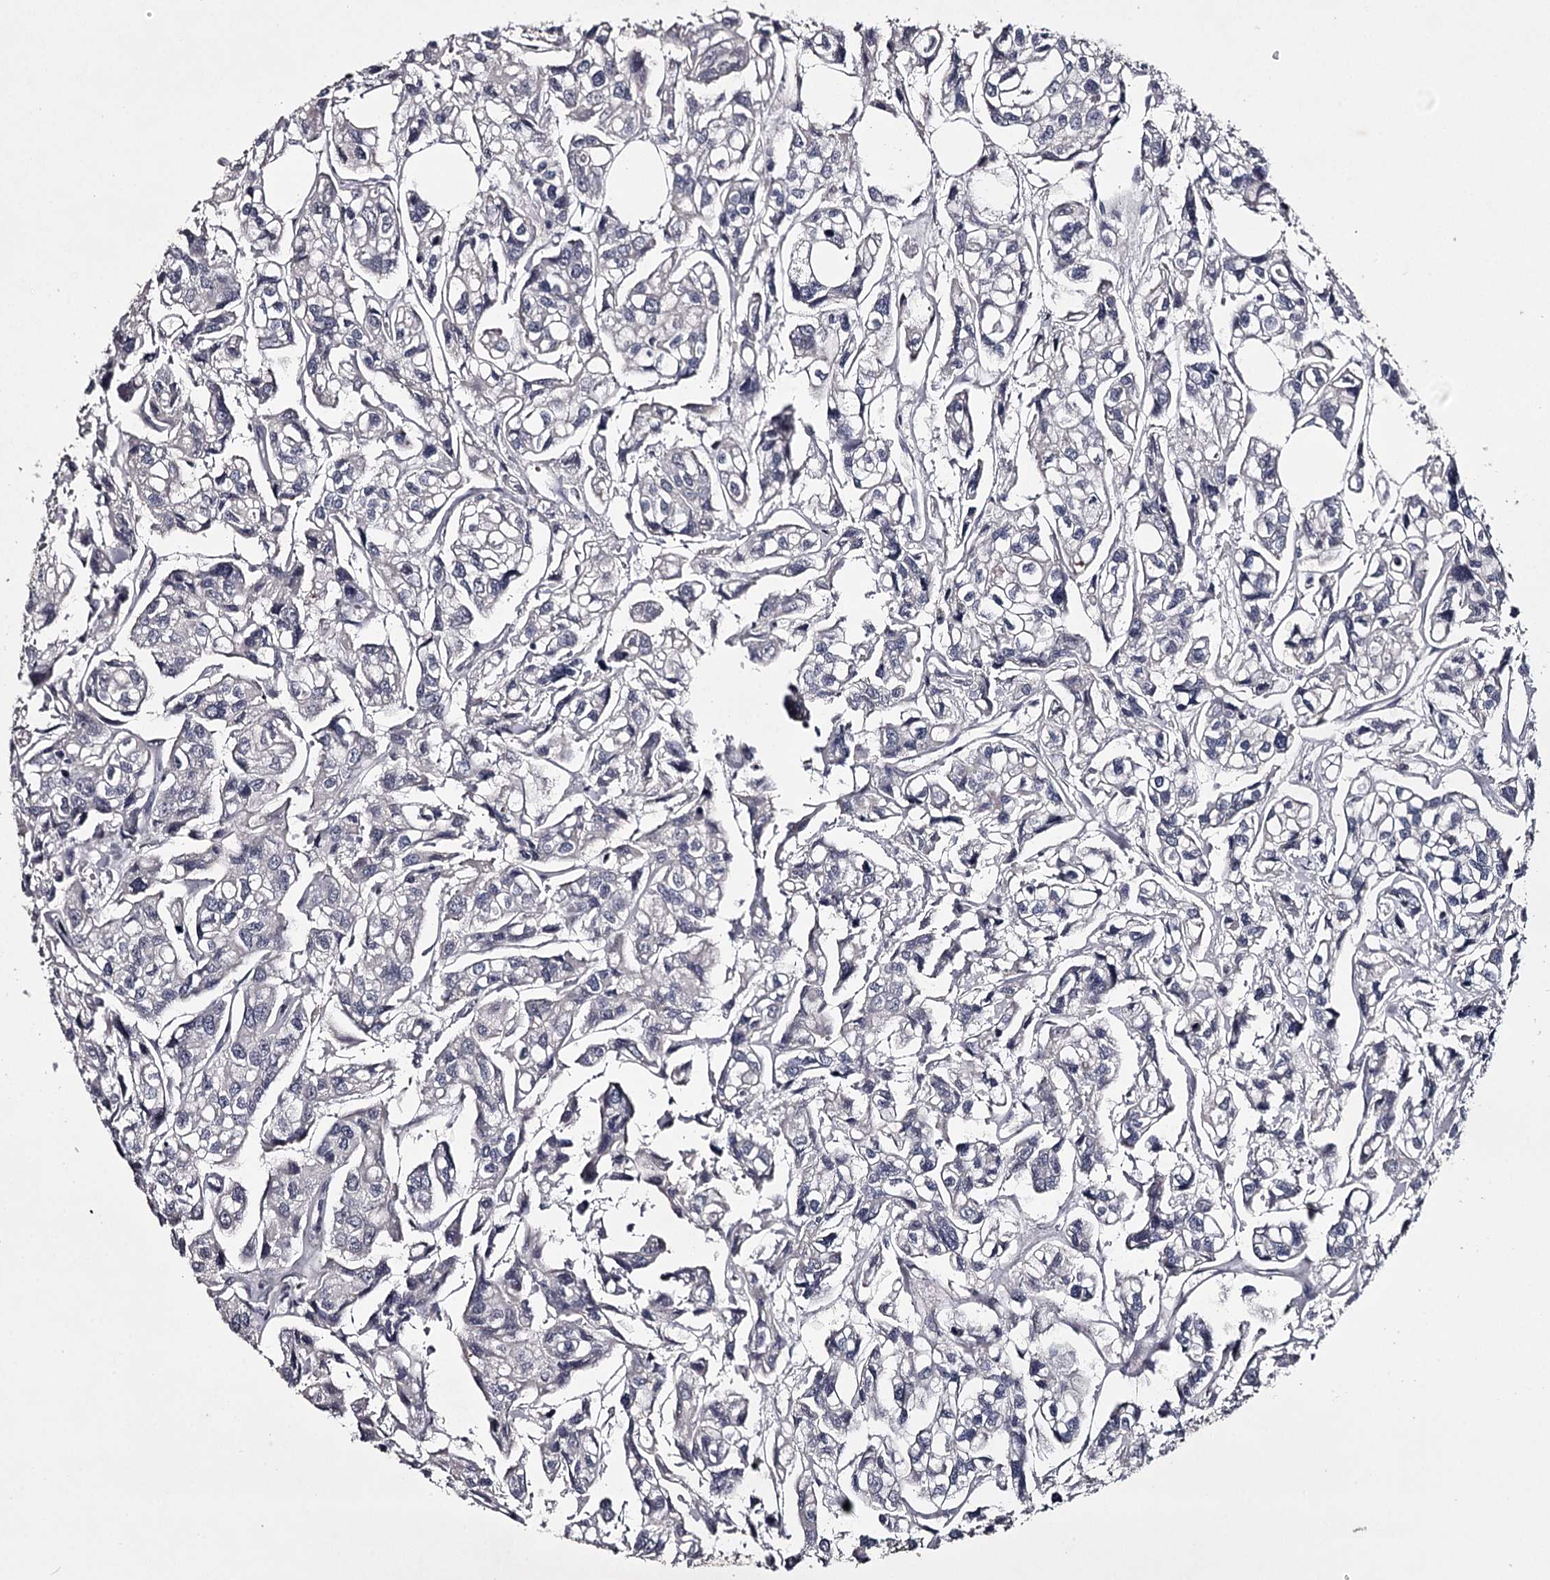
{"staining": {"intensity": "negative", "quantity": "none", "location": "none"}, "tissue": "urothelial cancer", "cell_type": "Tumor cells", "image_type": "cancer", "snomed": [{"axis": "morphology", "description": "Urothelial carcinoma, High grade"}, {"axis": "topography", "description": "Urinary bladder"}], "caption": "Image shows no significant protein staining in tumor cells of high-grade urothelial carcinoma.", "gene": "FDXACB1", "patient": {"sex": "male", "age": 67}}